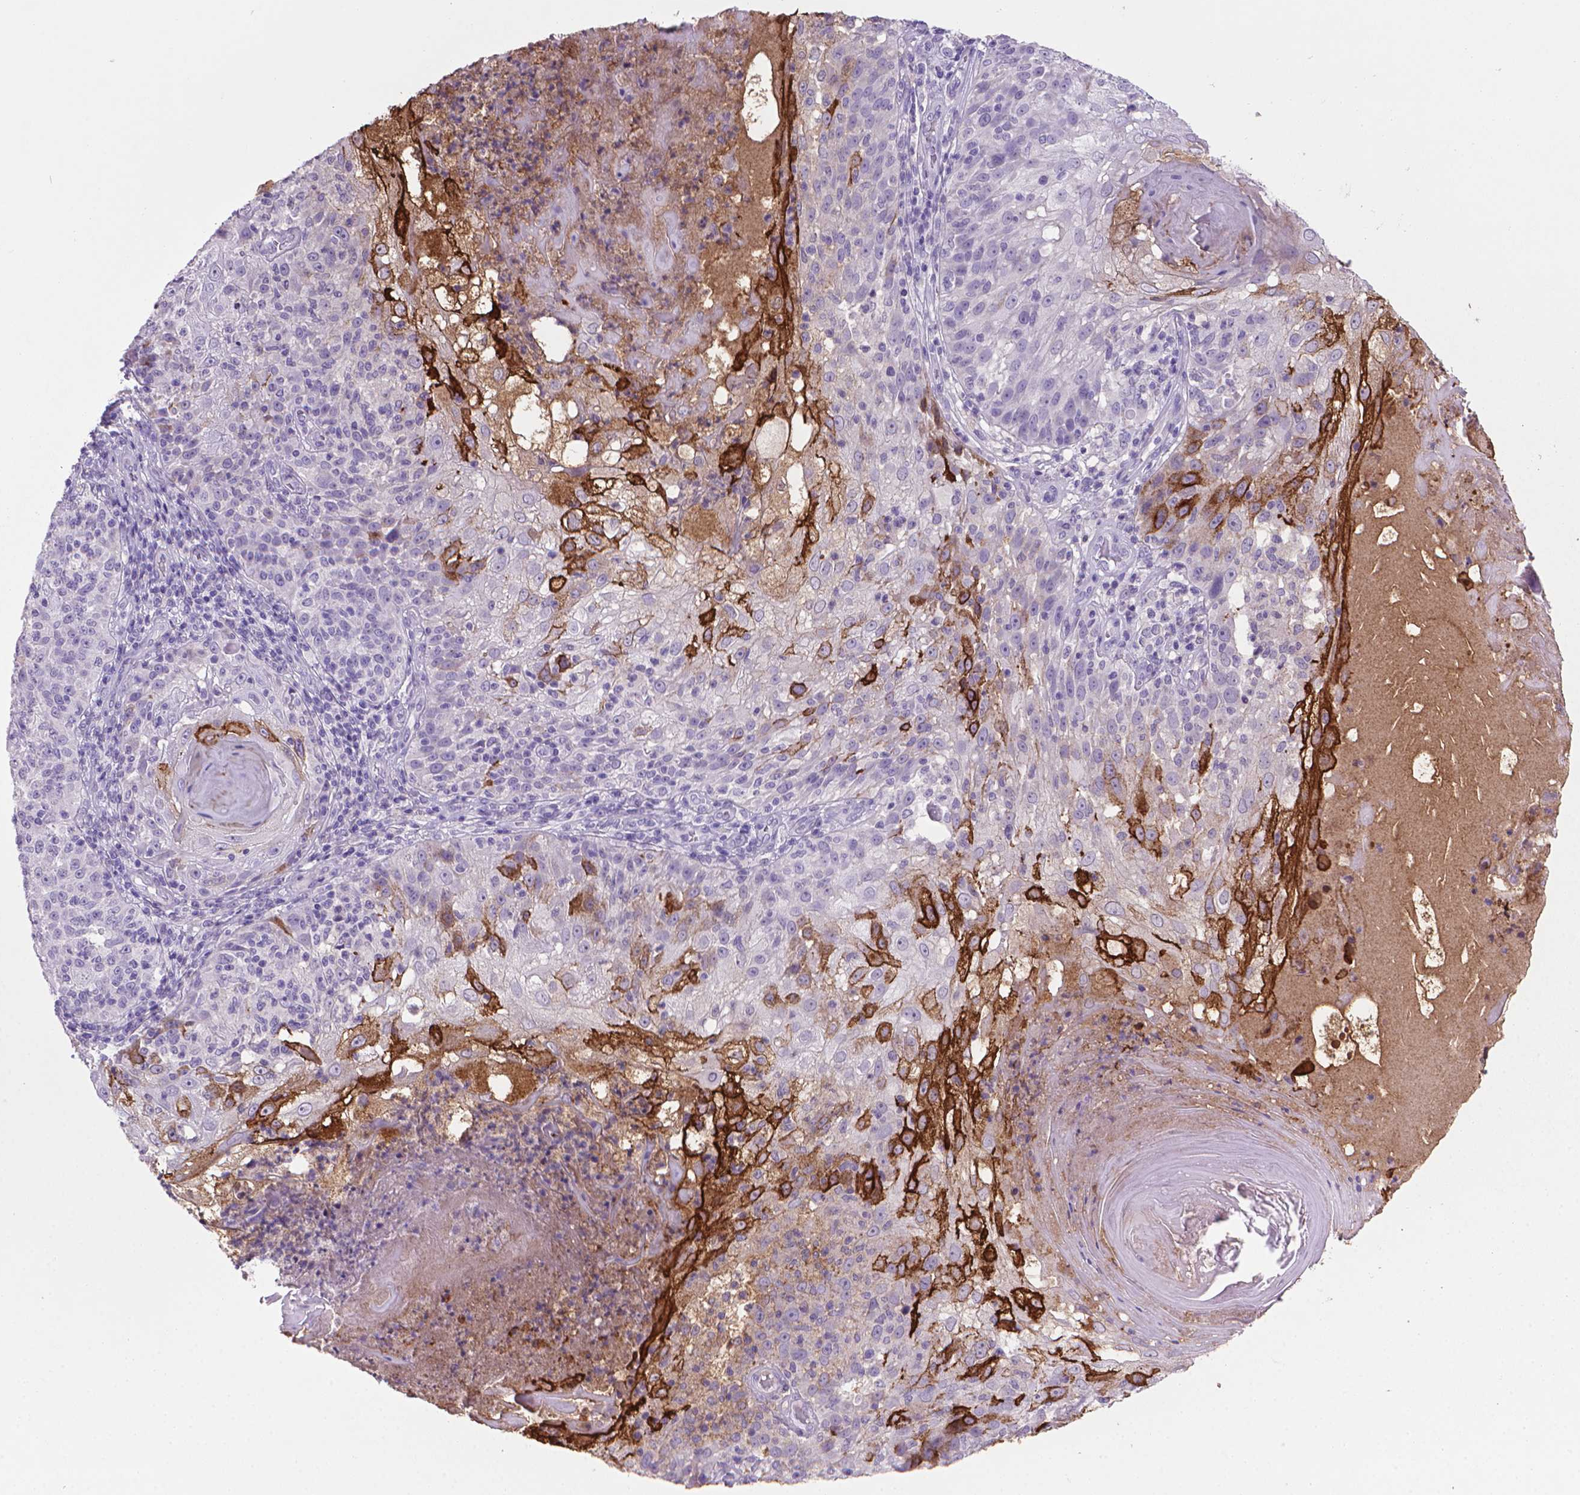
{"staining": {"intensity": "strong", "quantity": "<25%", "location": "cytoplasmic/membranous"}, "tissue": "skin cancer", "cell_type": "Tumor cells", "image_type": "cancer", "snomed": [{"axis": "morphology", "description": "Normal tissue, NOS"}, {"axis": "morphology", "description": "Squamous cell carcinoma, NOS"}, {"axis": "topography", "description": "Skin"}], "caption": "Tumor cells demonstrate strong cytoplasmic/membranous expression in about <25% of cells in squamous cell carcinoma (skin).", "gene": "MUC1", "patient": {"sex": "female", "age": 83}}